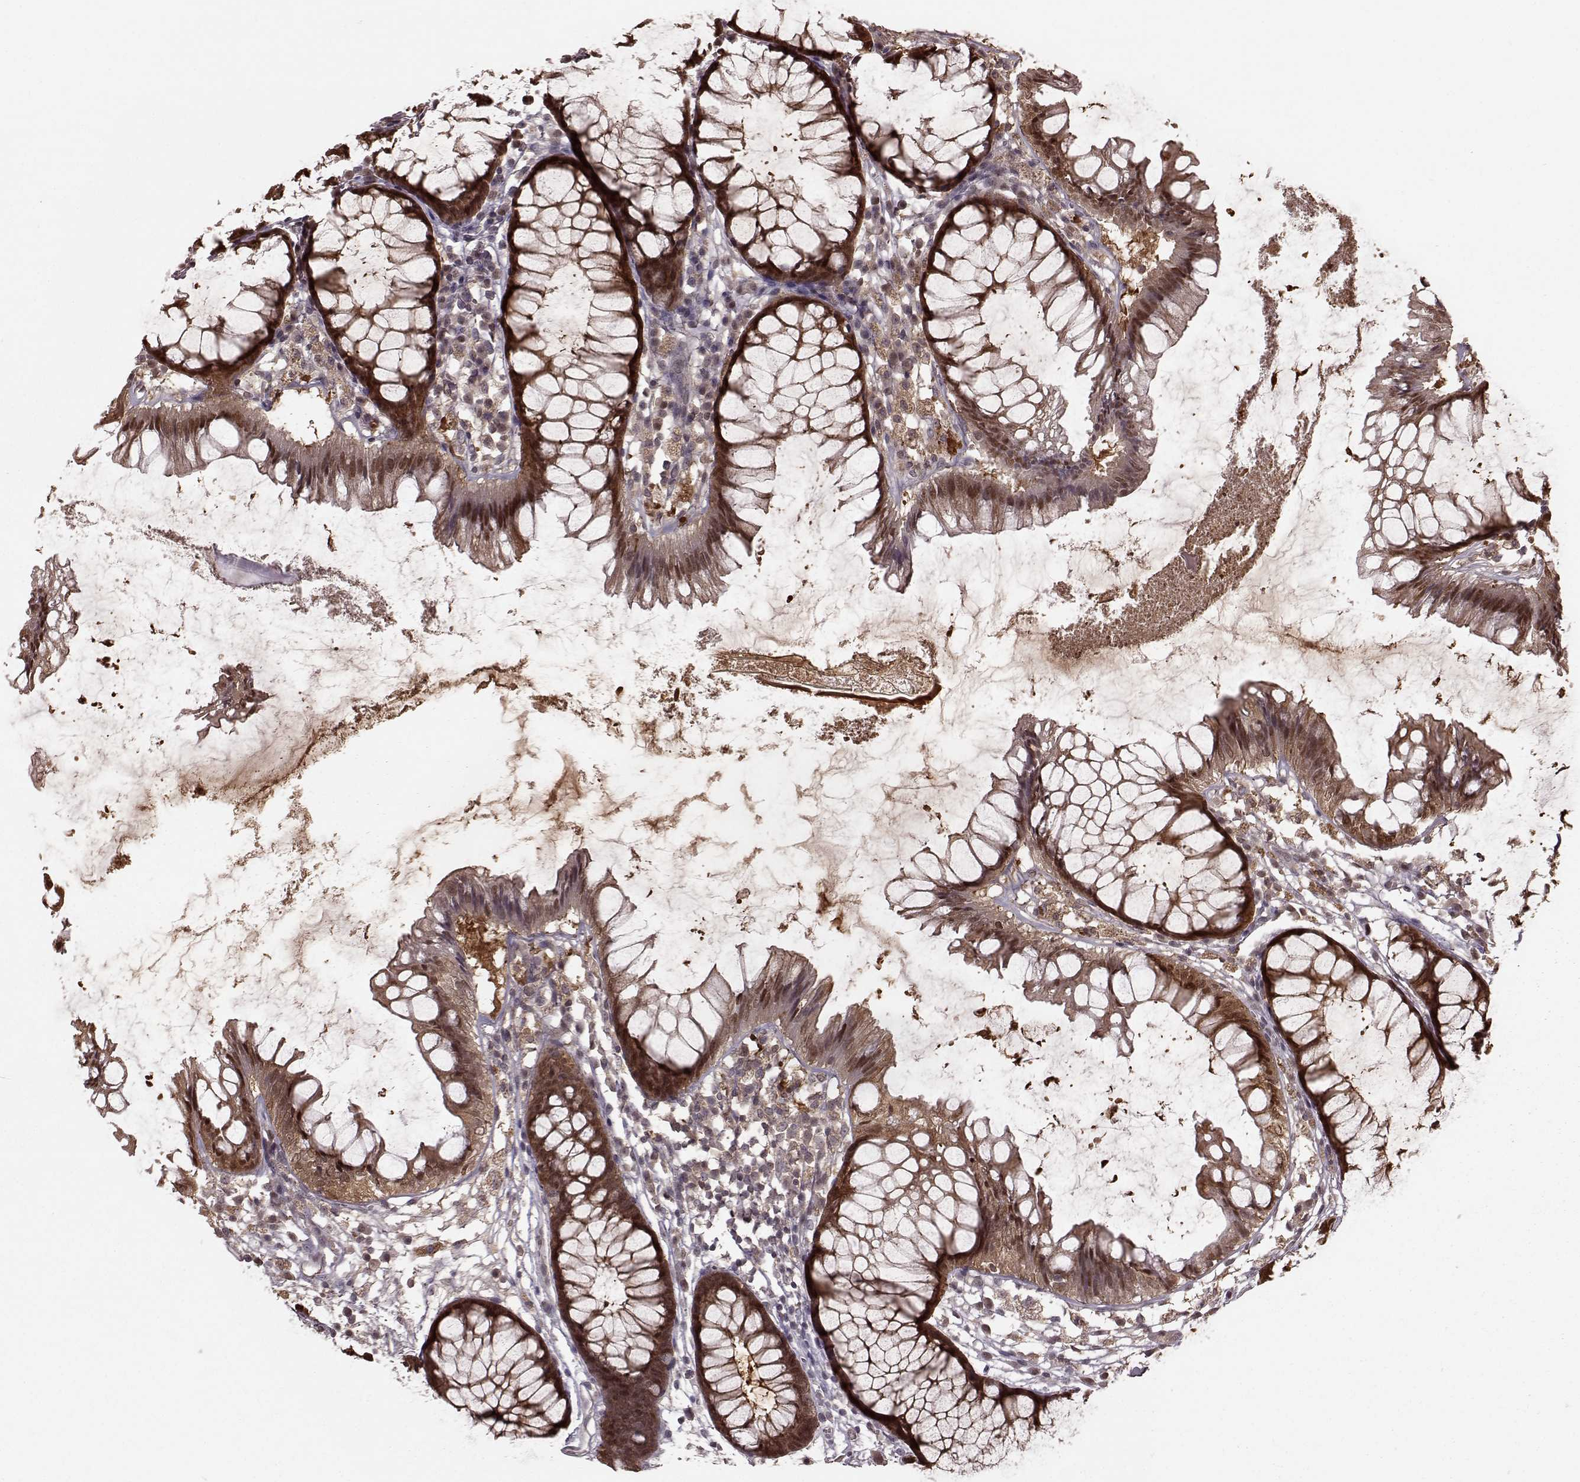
{"staining": {"intensity": "negative", "quantity": "none", "location": "none"}, "tissue": "colon", "cell_type": "Endothelial cells", "image_type": "normal", "snomed": [{"axis": "morphology", "description": "Normal tissue, NOS"}, {"axis": "morphology", "description": "Adenocarcinoma, NOS"}, {"axis": "topography", "description": "Colon"}], "caption": "Normal colon was stained to show a protein in brown. There is no significant expression in endothelial cells. (DAB (3,3'-diaminobenzidine) immunohistochemistry (IHC) visualized using brightfield microscopy, high magnification).", "gene": "GSS", "patient": {"sex": "male", "age": 65}}